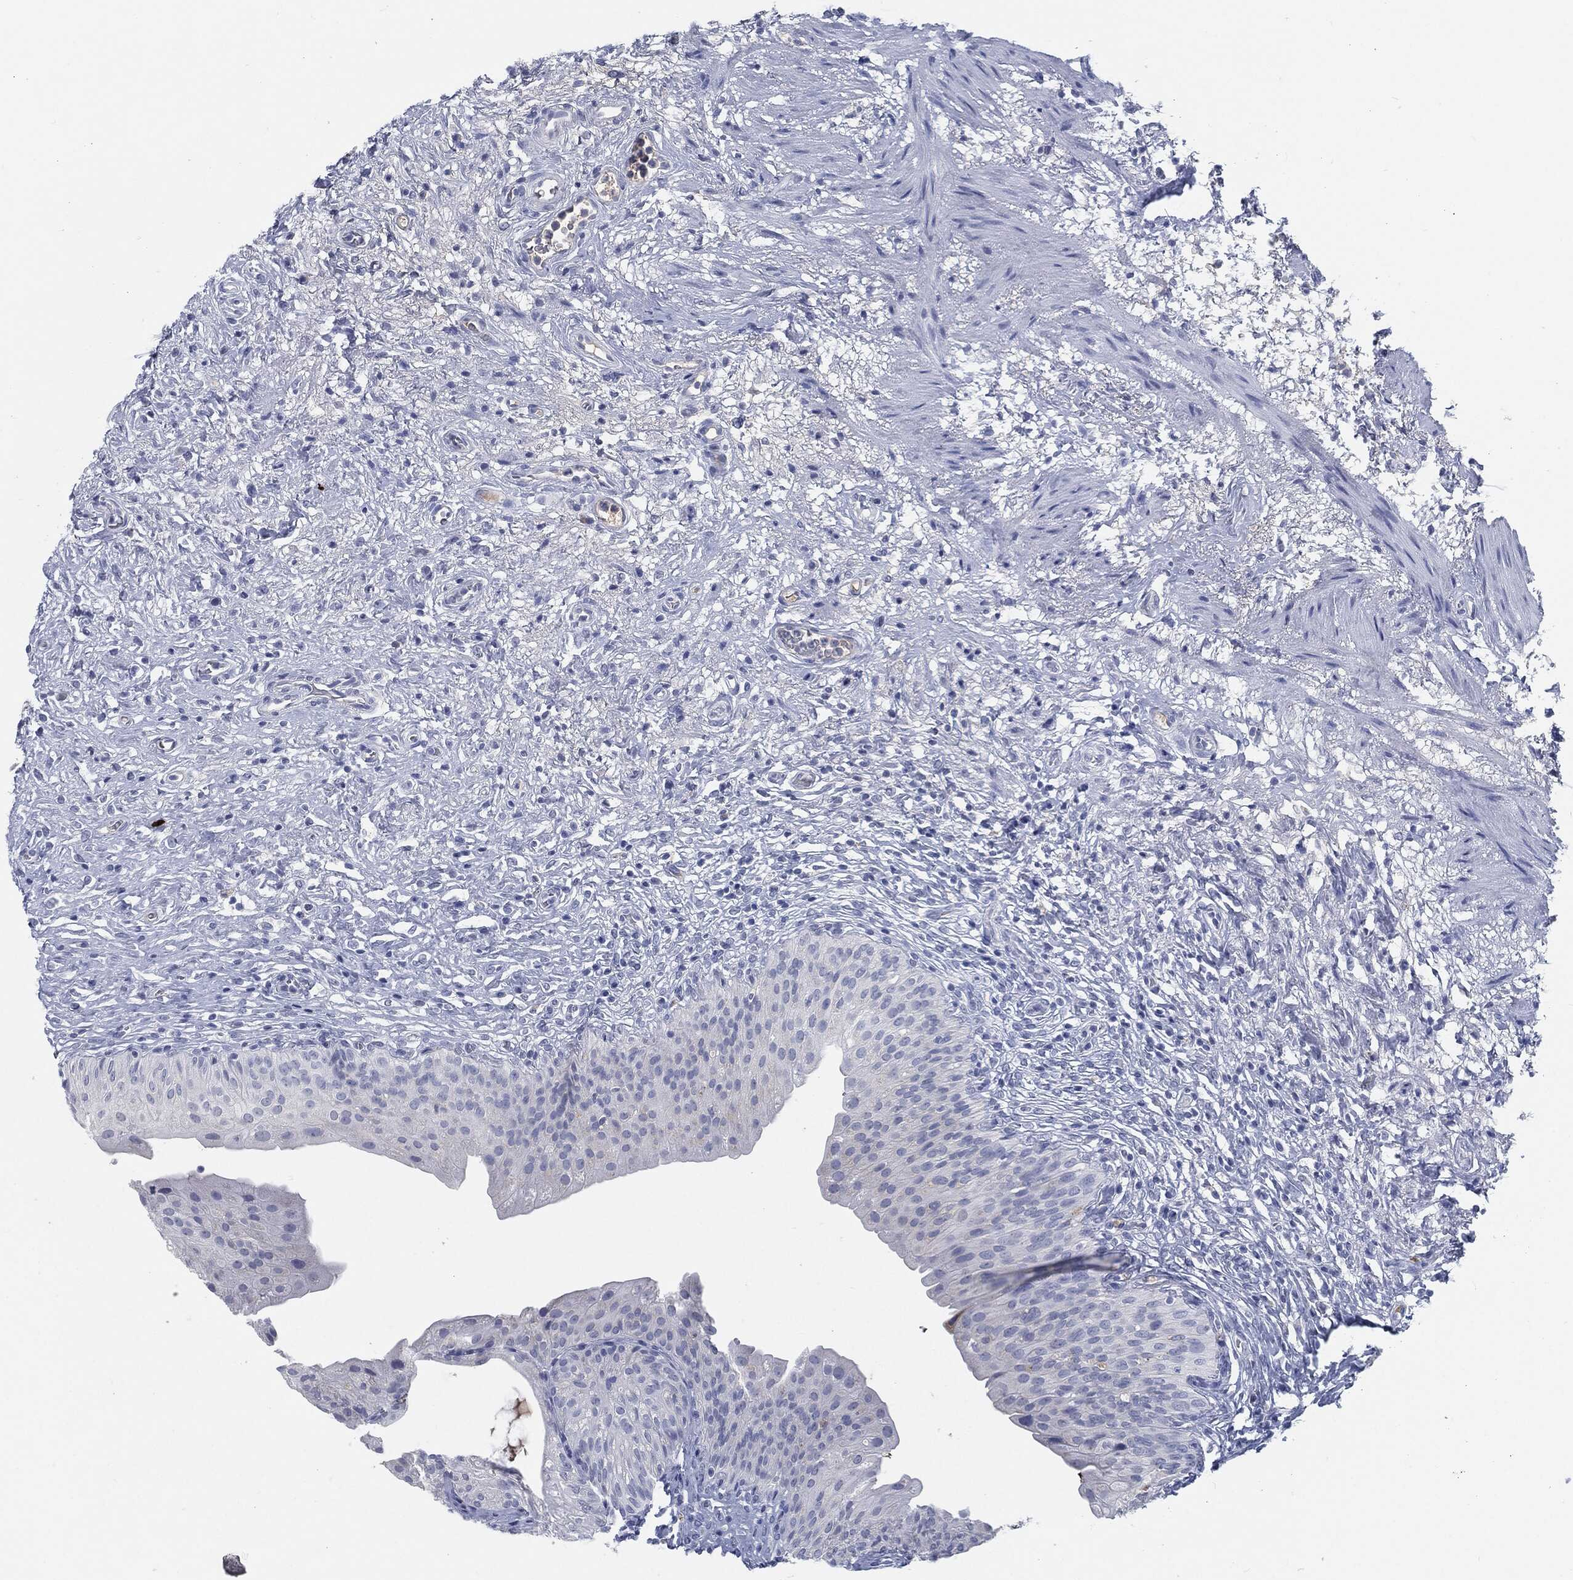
{"staining": {"intensity": "negative", "quantity": "none", "location": "none"}, "tissue": "urinary bladder", "cell_type": "Urothelial cells", "image_type": "normal", "snomed": [{"axis": "morphology", "description": "Normal tissue, NOS"}, {"axis": "topography", "description": "Urinary bladder"}], "caption": "Immunohistochemistry histopathology image of normal urinary bladder stained for a protein (brown), which demonstrates no staining in urothelial cells. Brightfield microscopy of immunohistochemistry stained with DAB (brown) and hematoxylin (blue), captured at high magnification.", "gene": "MST1", "patient": {"sex": "male", "age": 46}}